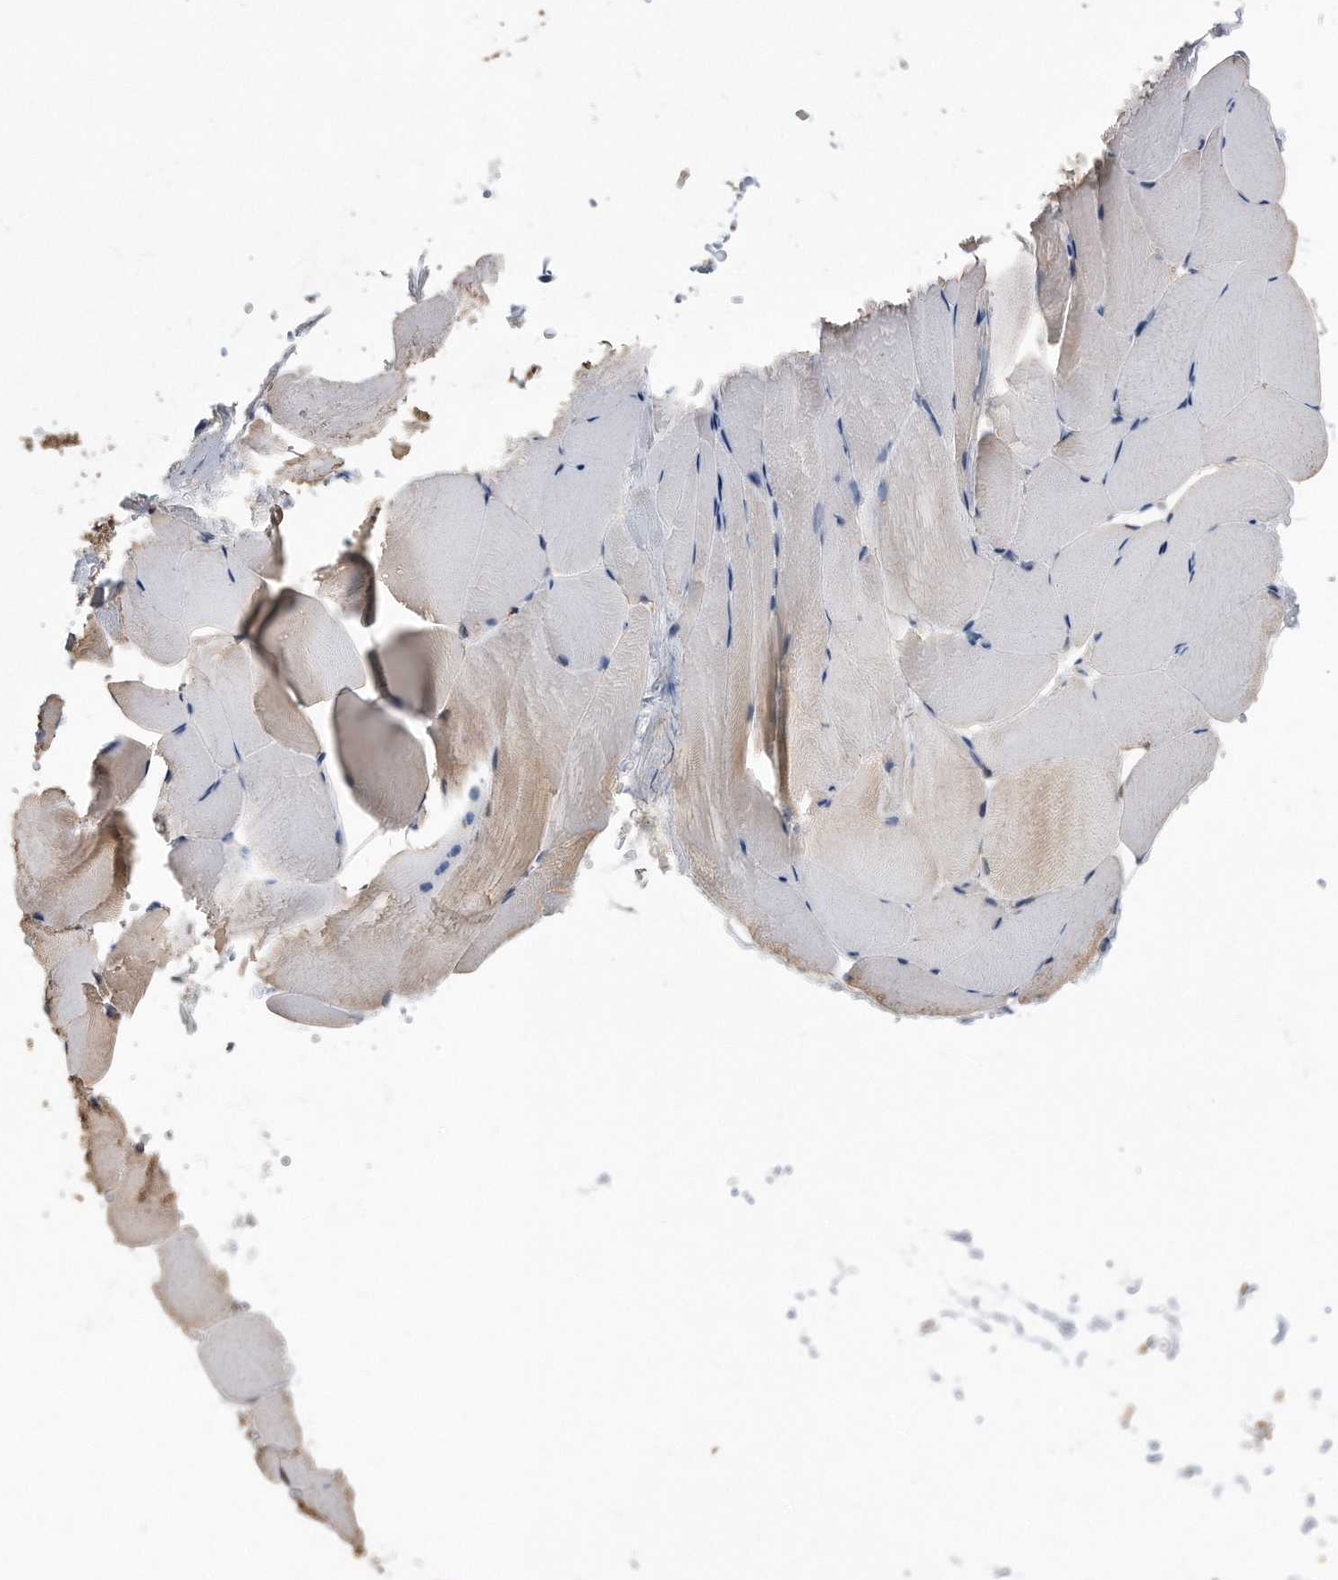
{"staining": {"intensity": "weak", "quantity": "<25%", "location": "cytoplasmic/membranous"}, "tissue": "skeletal muscle", "cell_type": "Myocytes", "image_type": "normal", "snomed": [{"axis": "morphology", "description": "Normal tissue, NOS"}, {"axis": "topography", "description": "Skeletal muscle"}, {"axis": "topography", "description": "Parathyroid gland"}], "caption": "The image demonstrates no staining of myocytes in normal skeletal muscle.", "gene": "PCNA", "patient": {"sex": "female", "age": 37}}